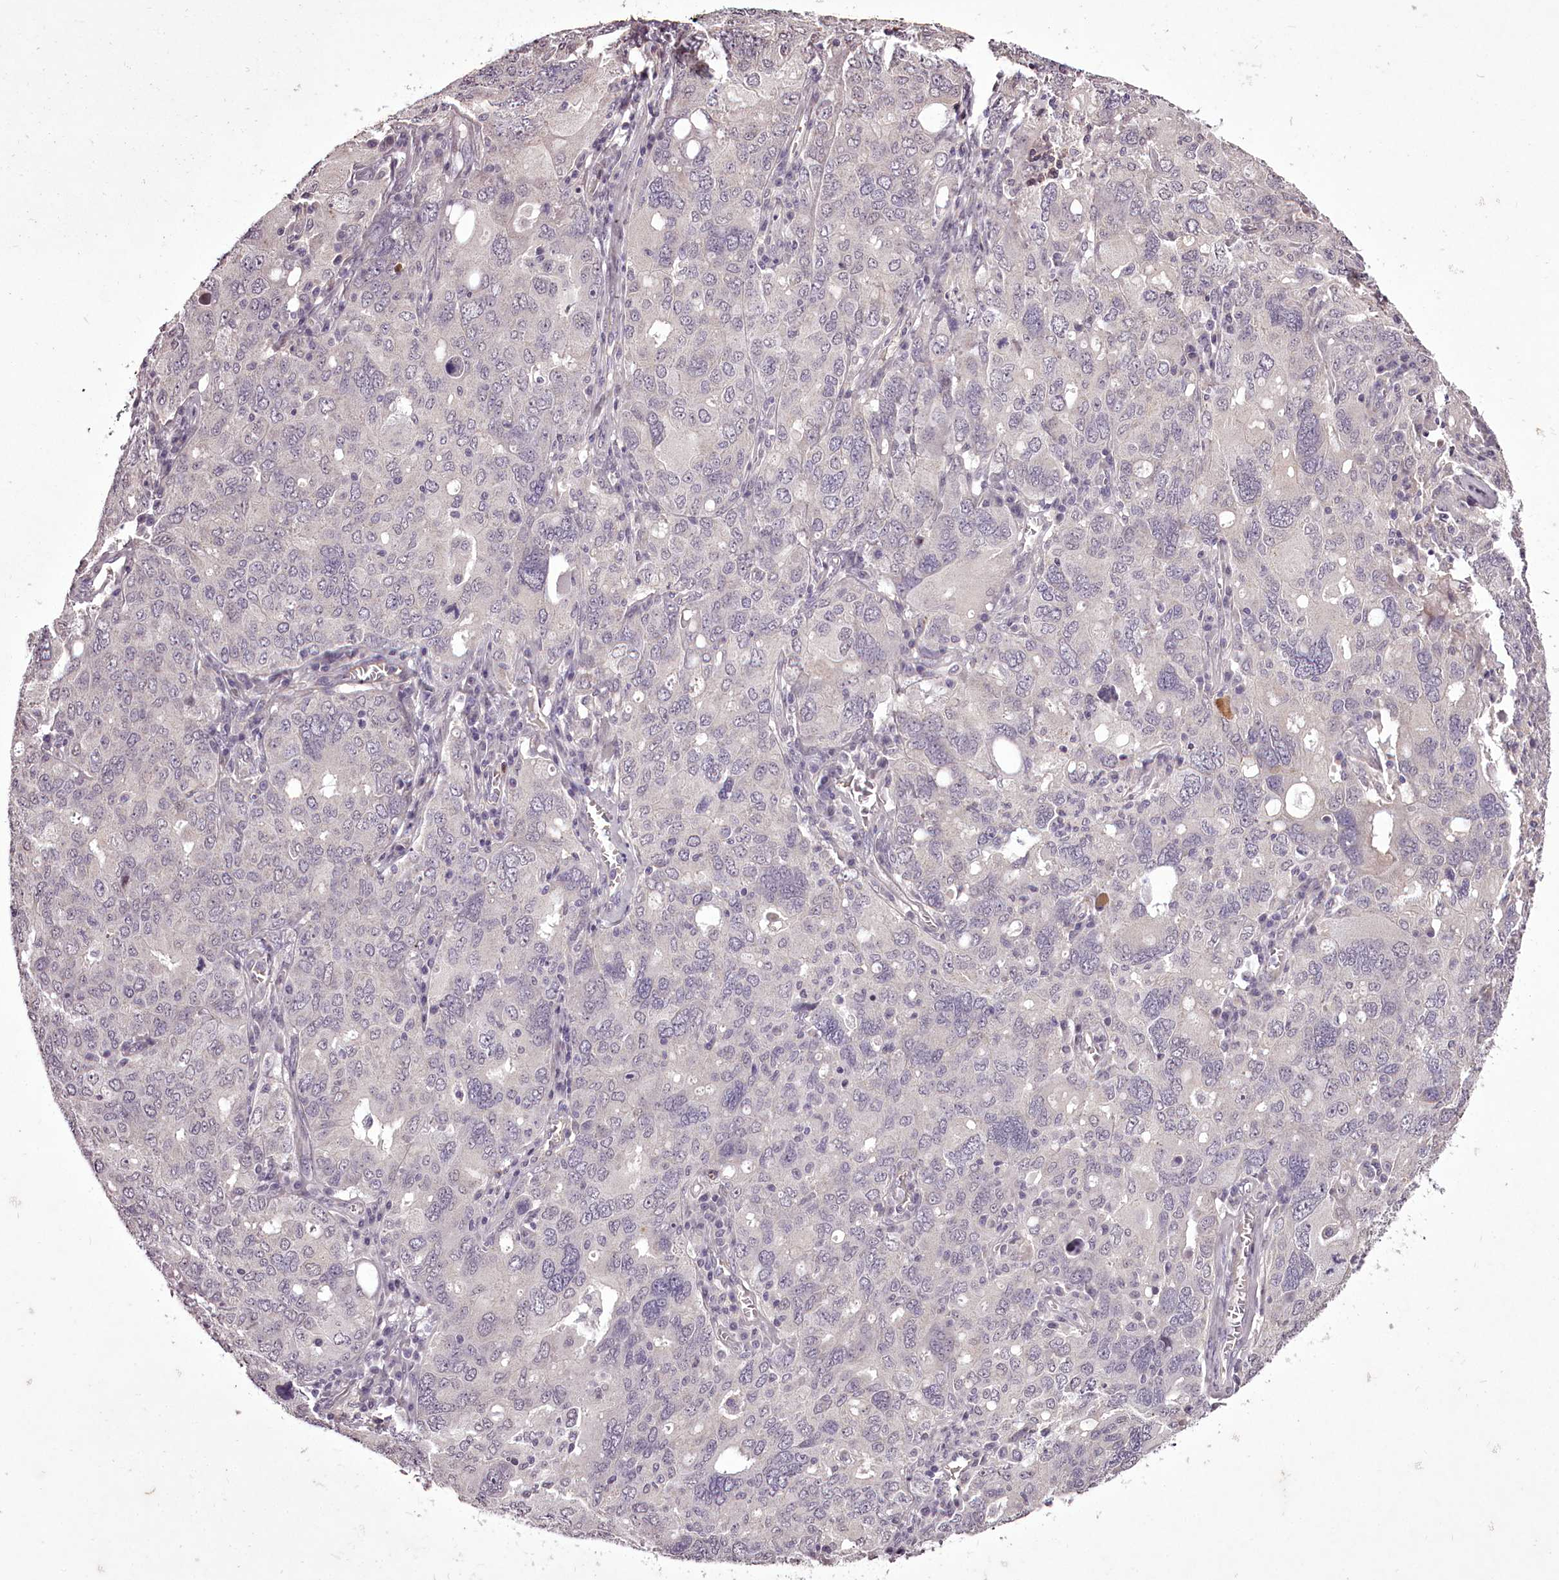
{"staining": {"intensity": "negative", "quantity": "none", "location": "none"}, "tissue": "ovarian cancer", "cell_type": "Tumor cells", "image_type": "cancer", "snomed": [{"axis": "morphology", "description": "Carcinoma, endometroid"}, {"axis": "topography", "description": "Ovary"}], "caption": "The IHC histopathology image has no significant positivity in tumor cells of ovarian cancer (endometroid carcinoma) tissue.", "gene": "C1orf56", "patient": {"sex": "female", "age": 62}}